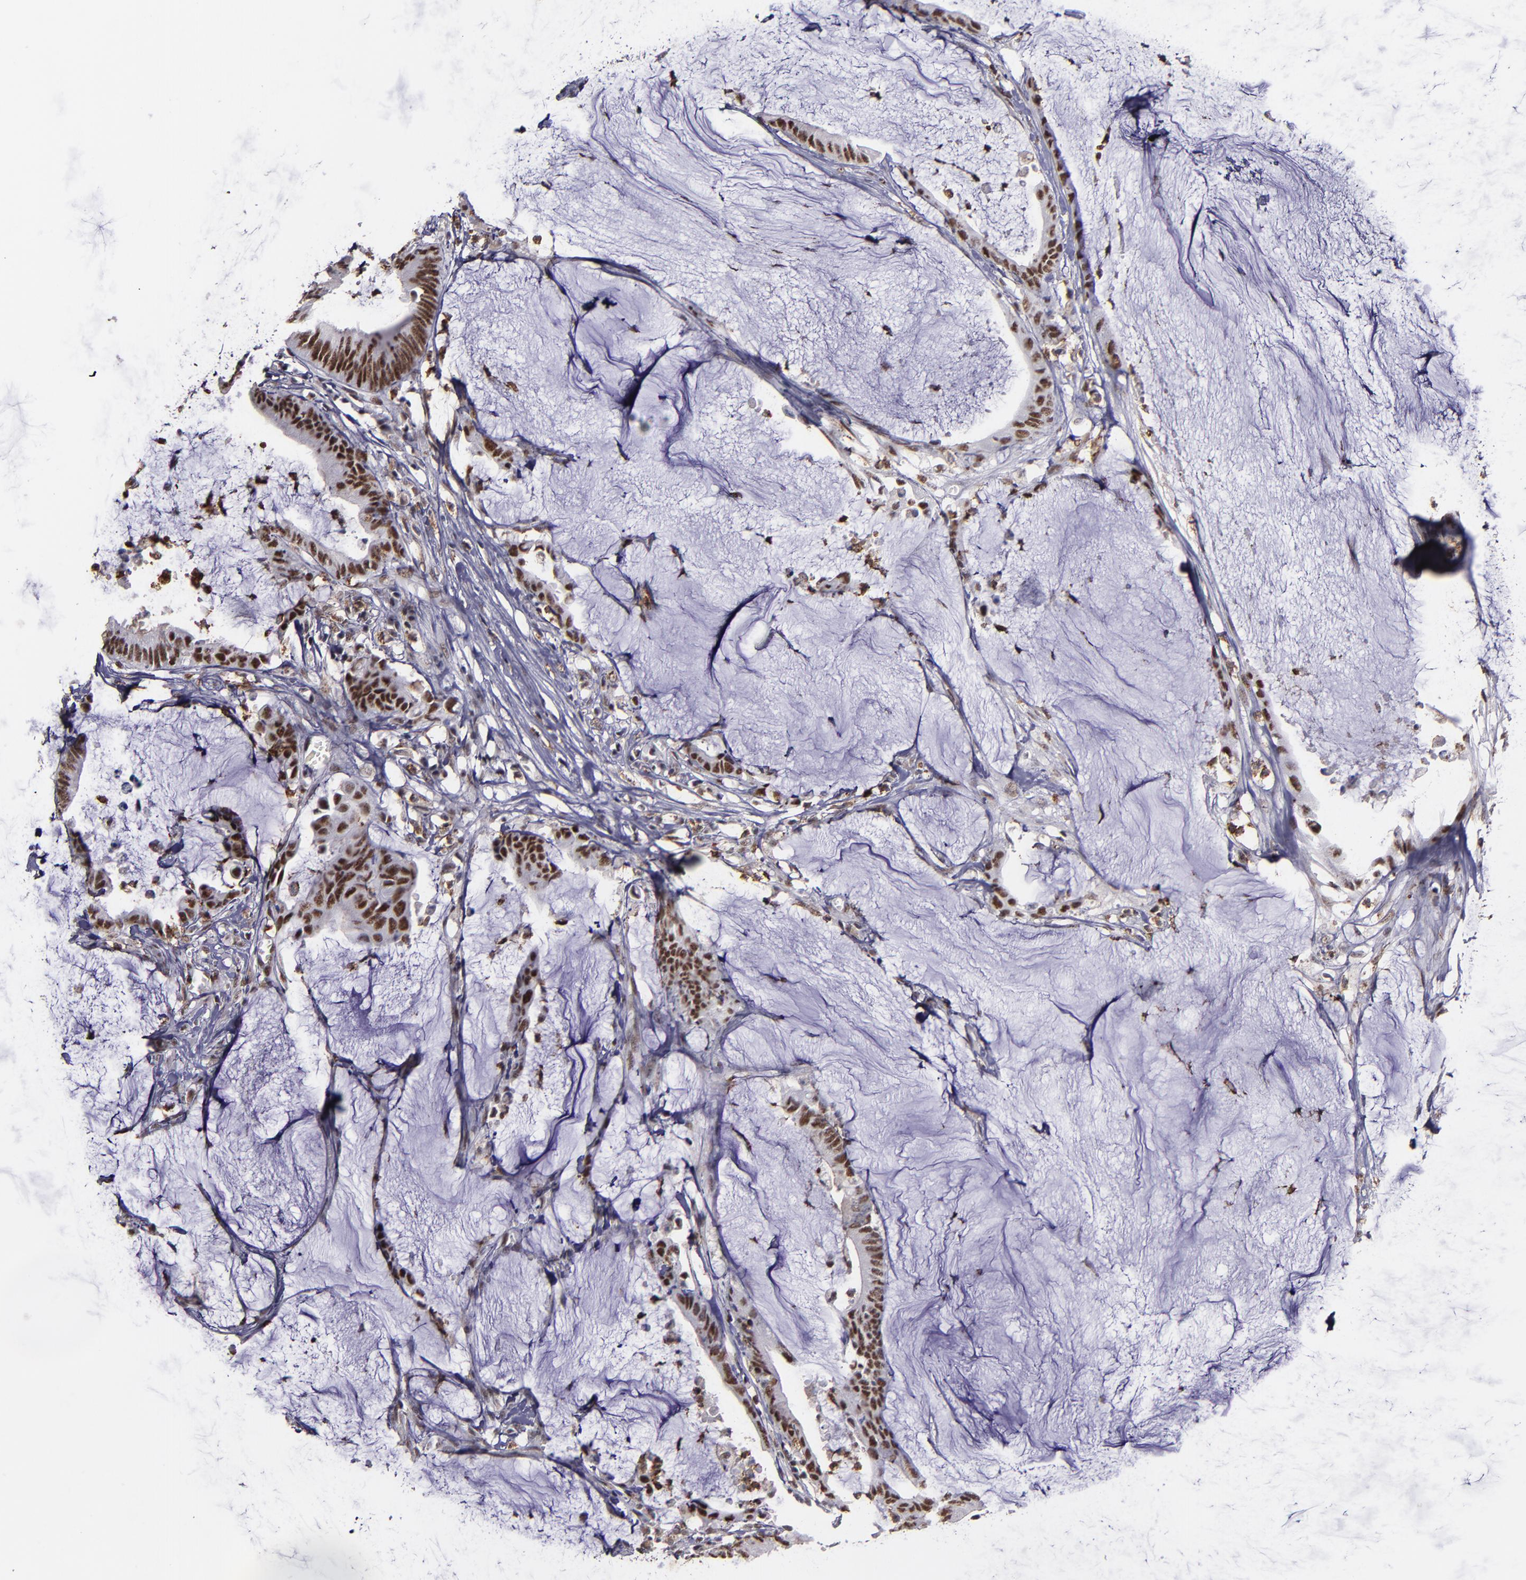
{"staining": {"intensity": "moderate", "quantity": ">75%", "location": "nuclear"}, "tissue": "colorectal cancer", "cell_type": "Tumor cells", "image_type": "cancer", "snomed": [{"axis": "morphology", "description": "Adenocarcinoma, NOS"}, {"axis": "topography", "description": "Rectum"}], "caption": "There is medium levels of moderate nuclear positivity in tumor cells of adenocarcinoma (colorectal), as demonstrated by immunohistochemical staining (brown color).", "gene": "PPP4R3A", "patient": {"sex": "female", "age": 66}}